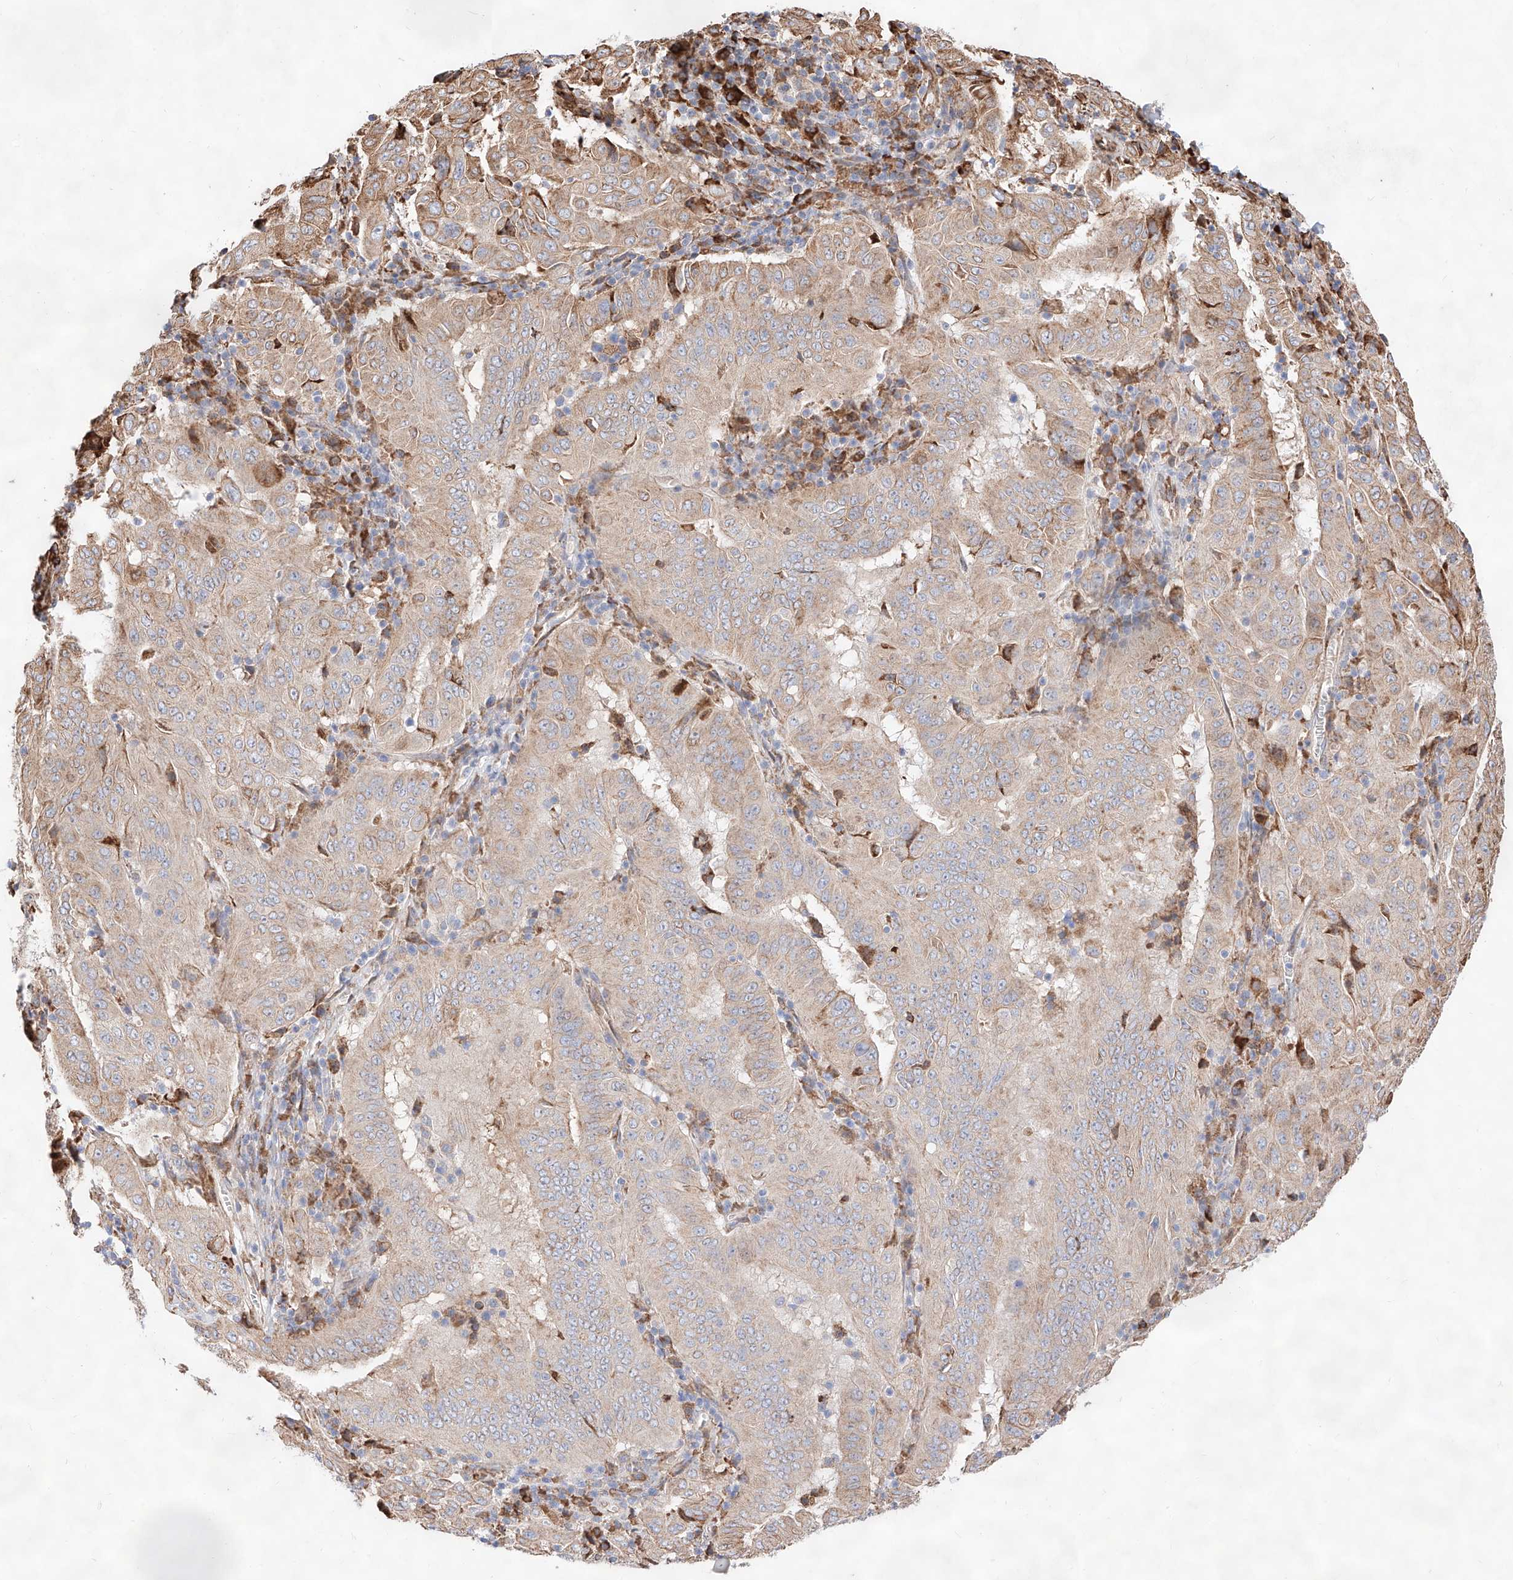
{"staining": {"intensity": "moderate", "quantity": ">75%", "location": "cytoplasmic/membranous"}, "tissue": "pancreatic cancer", "cell_type": "Tumor cells", "image_type": "cancer", "snomed": [{"axis": "morphology", "description": "Adenocarcinoma, NOS"}, {"axis": "topography", "description": "Pancreas"}], "caption": "Immunohistochemical staining of human pancreatic adenocarcinoma exhibits medium levels of moderate cytoplasmic/membranous protein positivity in about >75% of tumor cells.", "gene": "ATP9B", "patient": {"sex": "male", "age": 63}}